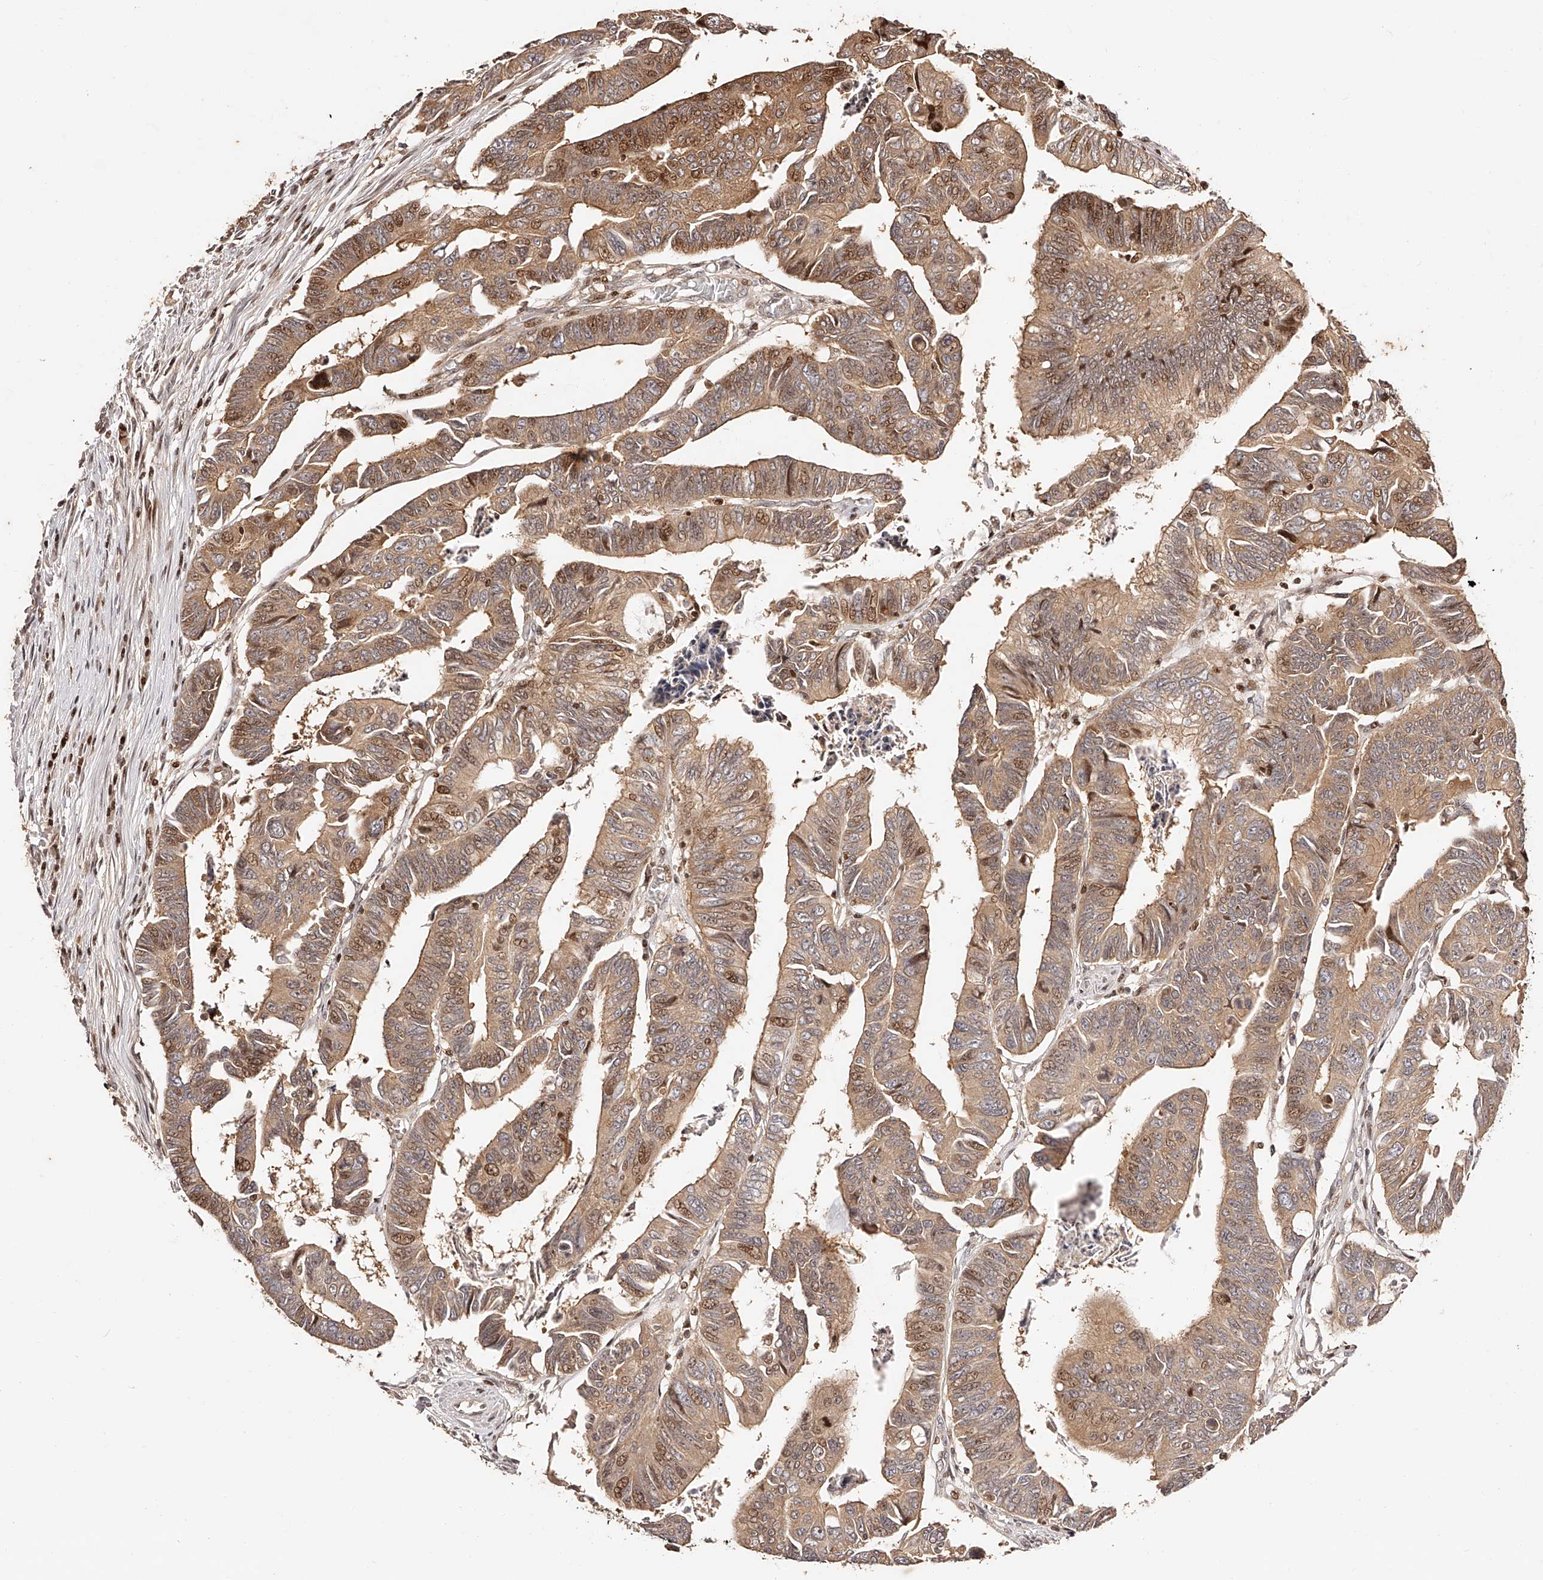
{"staining": {"intensity": "moderate", "quantity": ">75%", "location": "cytoplasmic/membranous,nuclear"}, "tissue": "colorectal cancer", "cell_type": "Tumor cells", "image_type": "cancer", "snomed": [{"axis": "morphology", "description": "Adenocarcinoma, NOS"}, {"axis": "topography", "description": "Rectum"}], "caption": "This micrograph shows IHC staining of colorectal adenocarcinoma, with medium moderate cytoplasmic/membranous and nuclear expression in approximately >75% of tumor cells.", "gene": "PFDN2", "patient": {"sex": "female", "age": 65}}